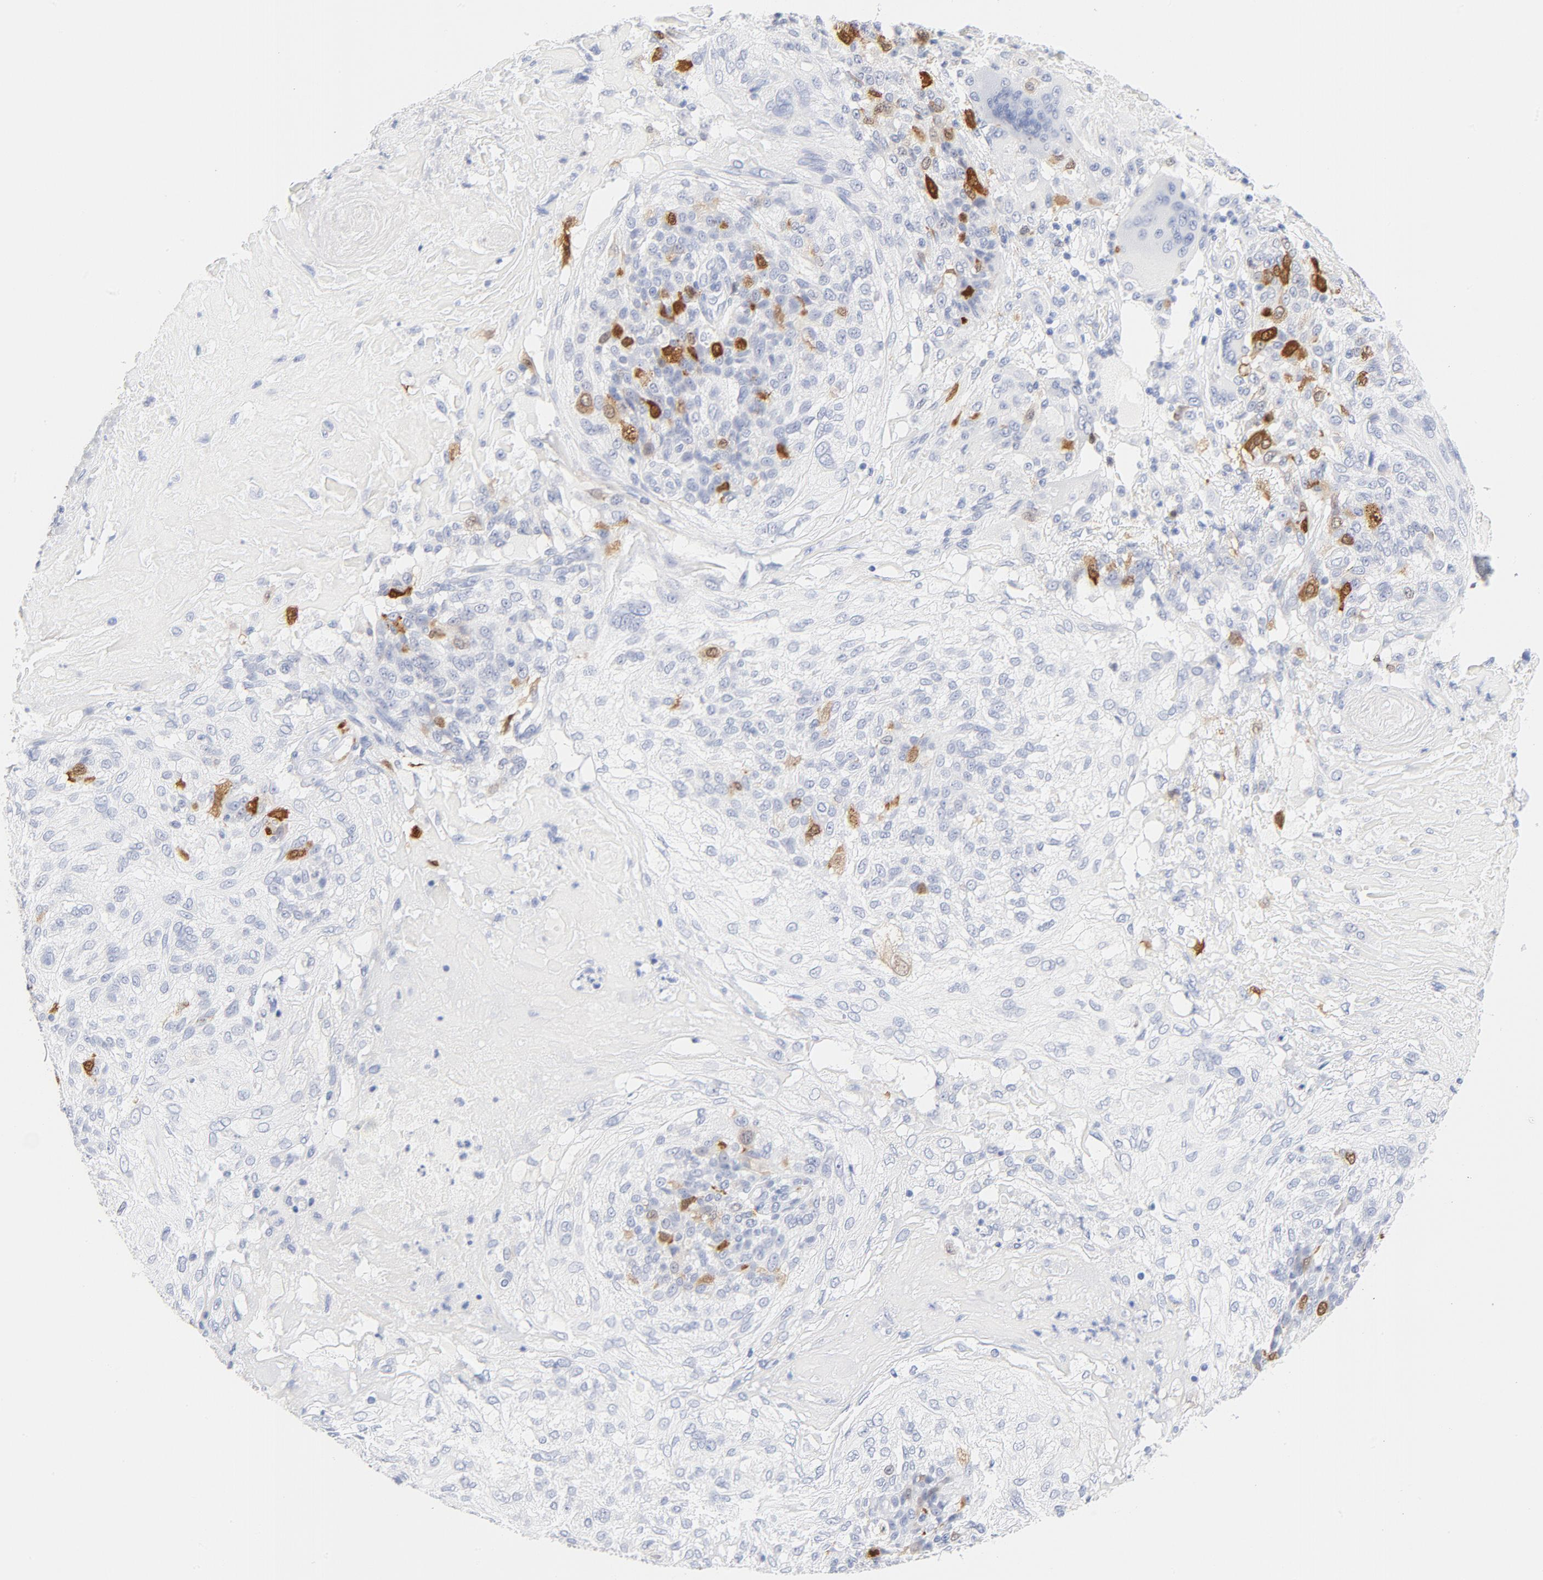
{"staining": {"intensity": "strong", "quantity": "<25%", "location": "nuclear"}, "tissue": "skin cancer", "cell_type": "Tumor cells", "image_type": "cancer", "snomed": [{"axis": "morphology", "description": "Normal tissue, NOS"}, {"axis": "morphology", "description": "Squamous cell carcinoma, NOS"}, {"axis": "topography", "description": "Skin"}], "caption": "An IHC image of tumor tissue is shown. Protein staining in brown highlights strong nuclear positivity in skin cancer within tumor cells.", "gene": "CDC20", "patient": {"sex": "female", "age": 83}}